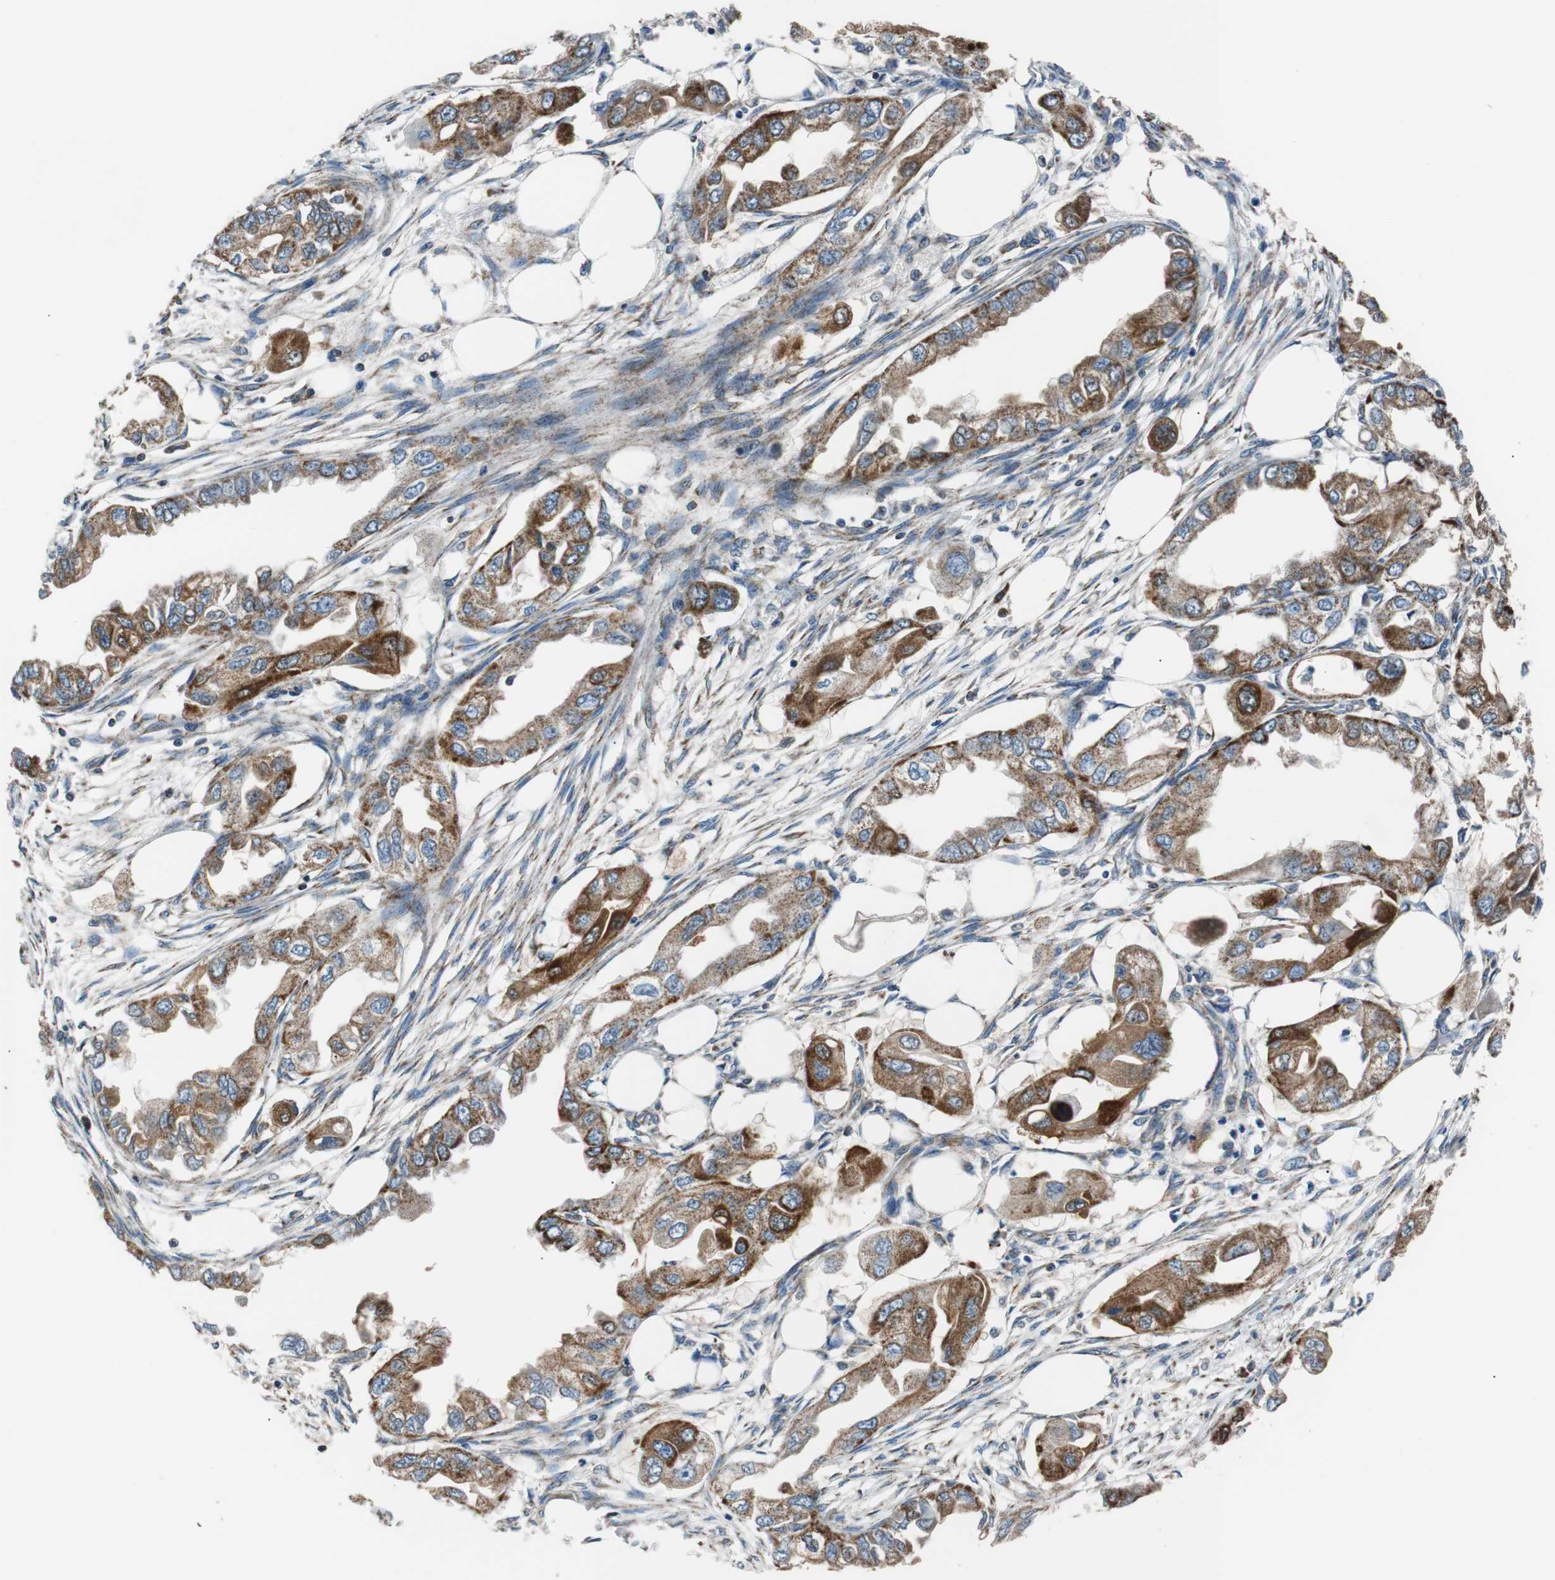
{"staining": {"intensity": "strong", "quantity": ">75%", "location": "cytoplasmic/membranous"}, "tissue": "endometrial cancer", "cell_type": "Tumor cells", "image_type": "cancer", "snomed": [{"axis": "morphology", "description": "Adenocarcinoma, NOS"}, {"axis": "topography", "description": "Endometrium"}], "caption": "Endometrial cancer stained for a protein (brown) shows strong cytoplasmic/membranous positive expression in about >75% of tumor cells.", "gene": "PITRM1", "patient": {"sex": "female", "age": 67}}